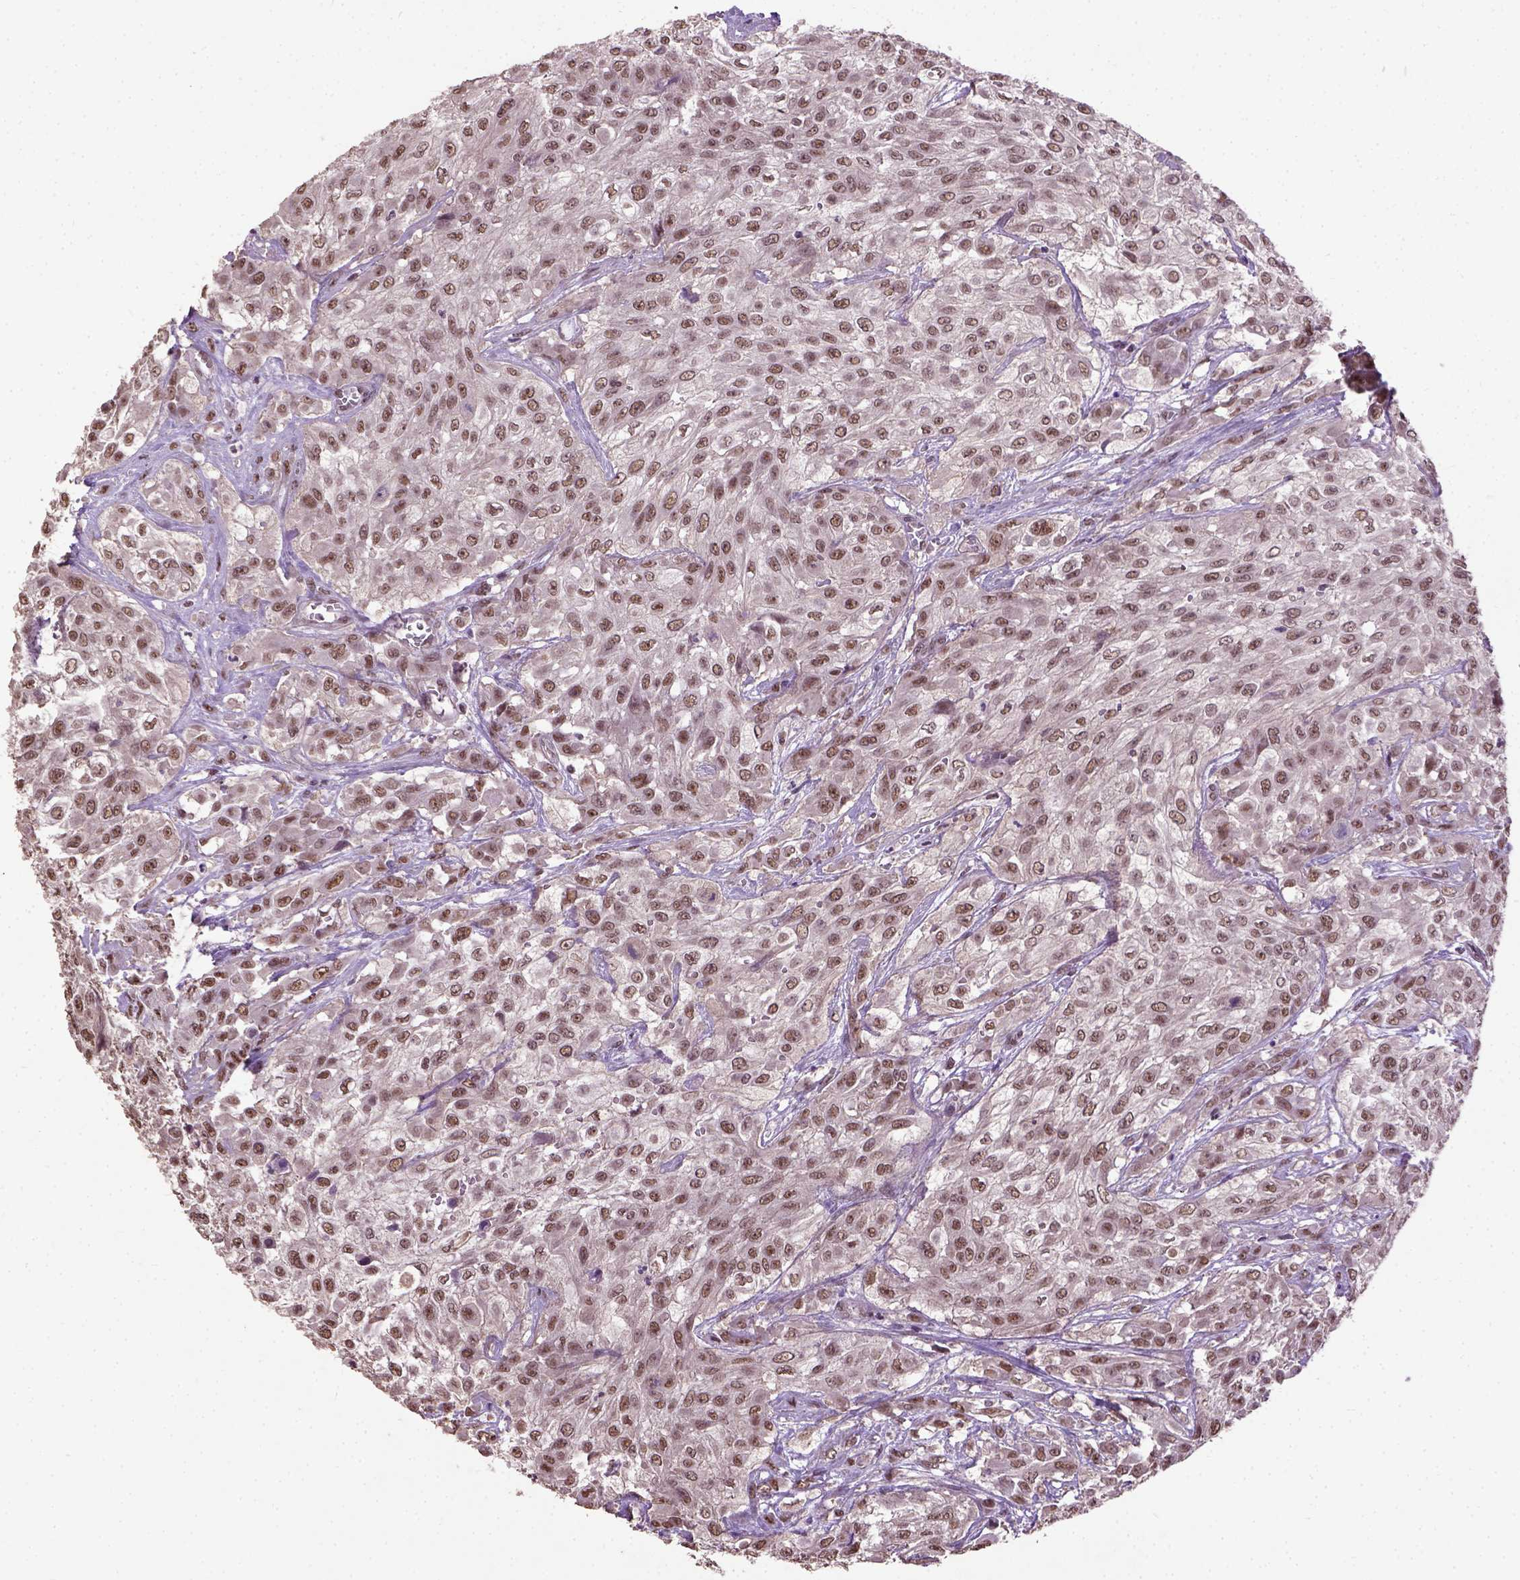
{"staining": {"intensity": "moderate", "quantity": ">75%", "location": "nuclear"}, "tissue": "urothelial cancer", "cell_type": "Tumor cells", "image_type": "cancer", "snomed": [{"axis": "morphology", "description": "Urothelial carcinoma, High grade"}, {"axis": "topography", "description": "Urinary bladder"}], "caption": "Tumor cells display moderate nuclear expression in approximately >75% of cells in urothelial cancer.", "gene": "UBA3", "patient": {"sex": "male", "age": 57}}